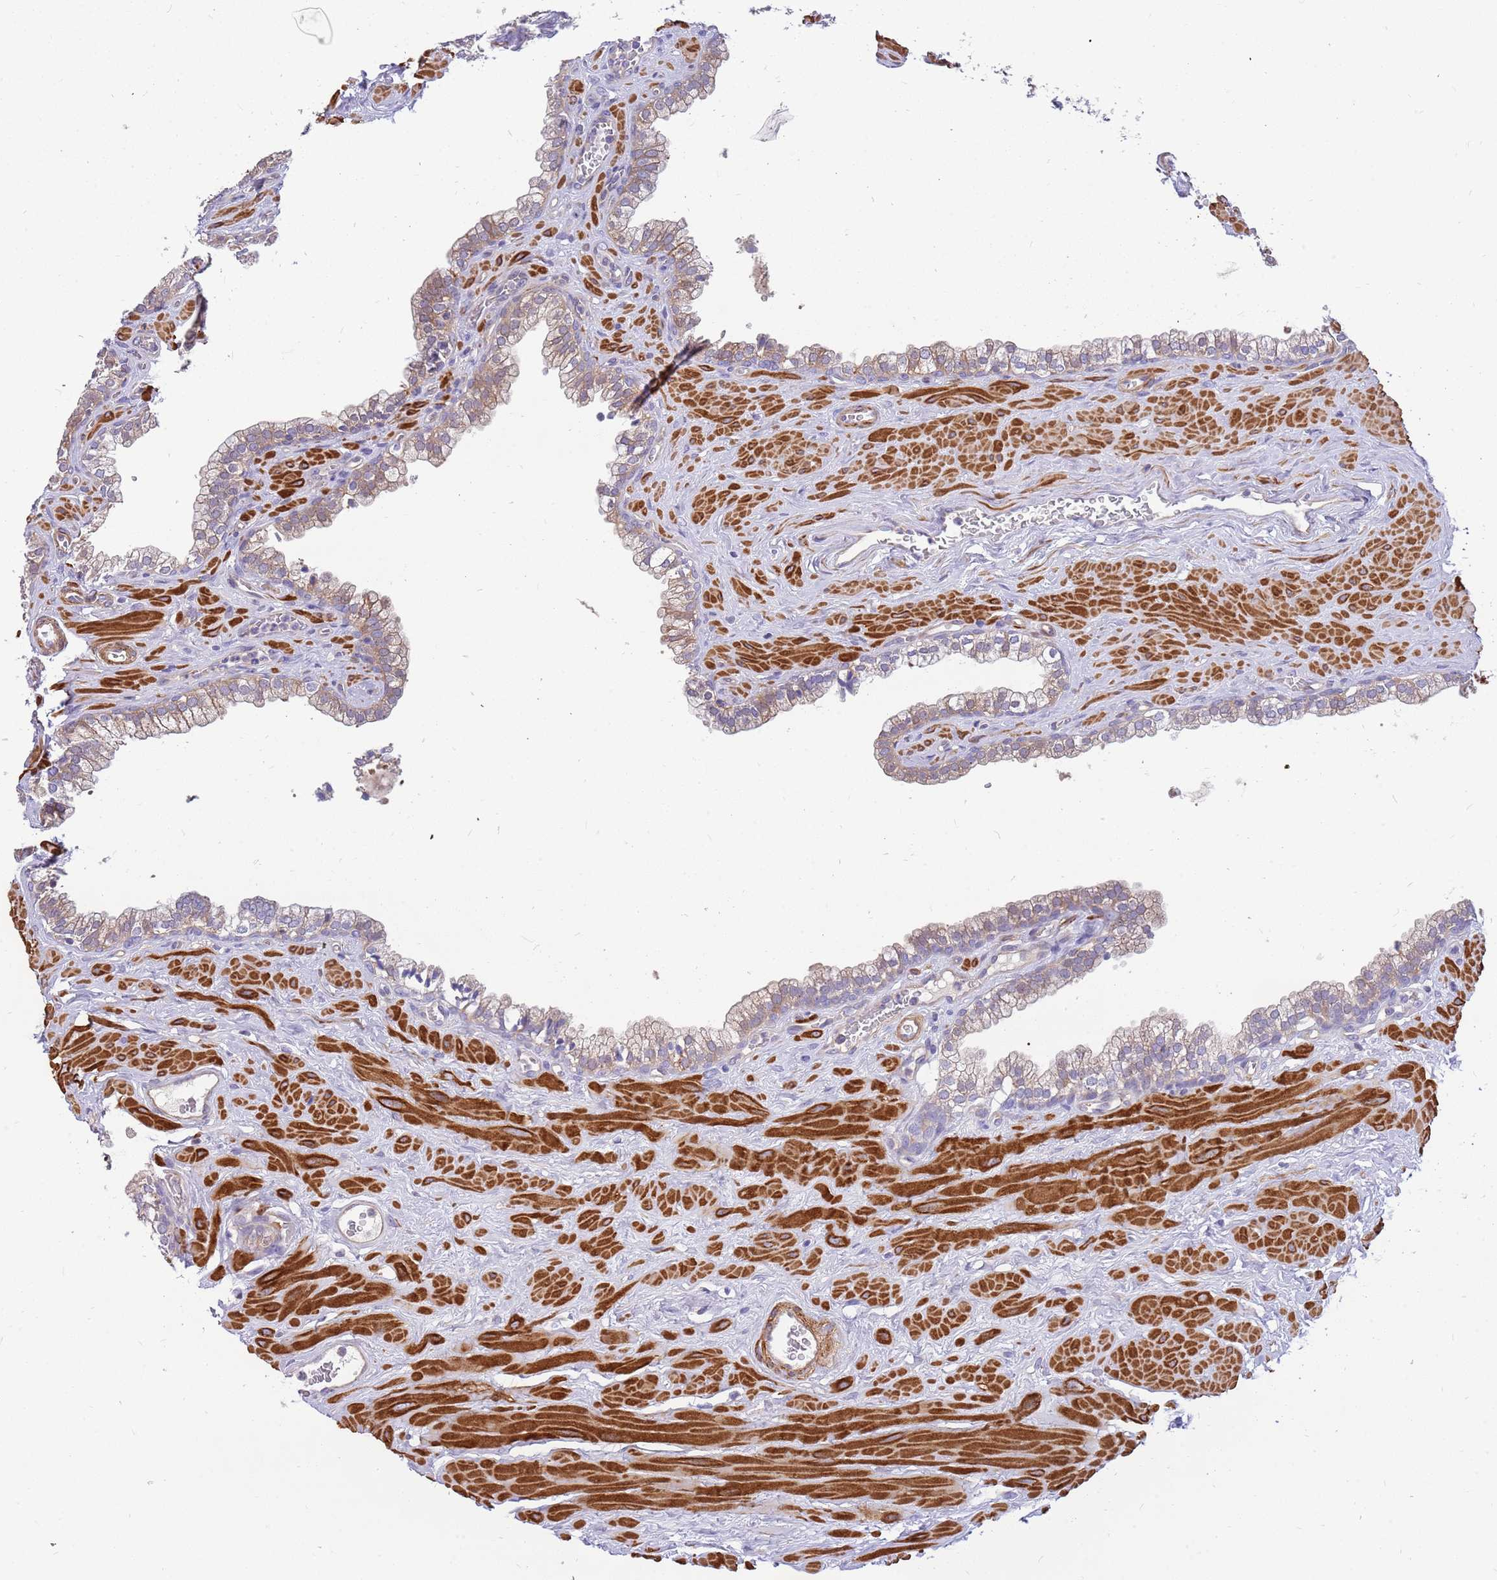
{"staining": {"intensity": "weak", "quantity": "<25%", "location": "cytoplasmic/membranous"}, "tissue": "prostate", "cell_type": "Glandular cells", "image_type": "normal", "snomed": [{"axis": "morphology", "description": "Normal tissue, NOS"}, {"axis": "morphology", "description": "Urothelial carcinoma, Low grade"}, {"axis": "topography", "description": "Urinary bladder"}, {"axis": "topography", "description": "Prostate"}], "caption": "Immunohistochemistry image of benign human prostate stained for a protein (brown), which shows no positivity in glandular cells.", "gene": "MVD", "patient": {"sex": "male", "age": 60}}